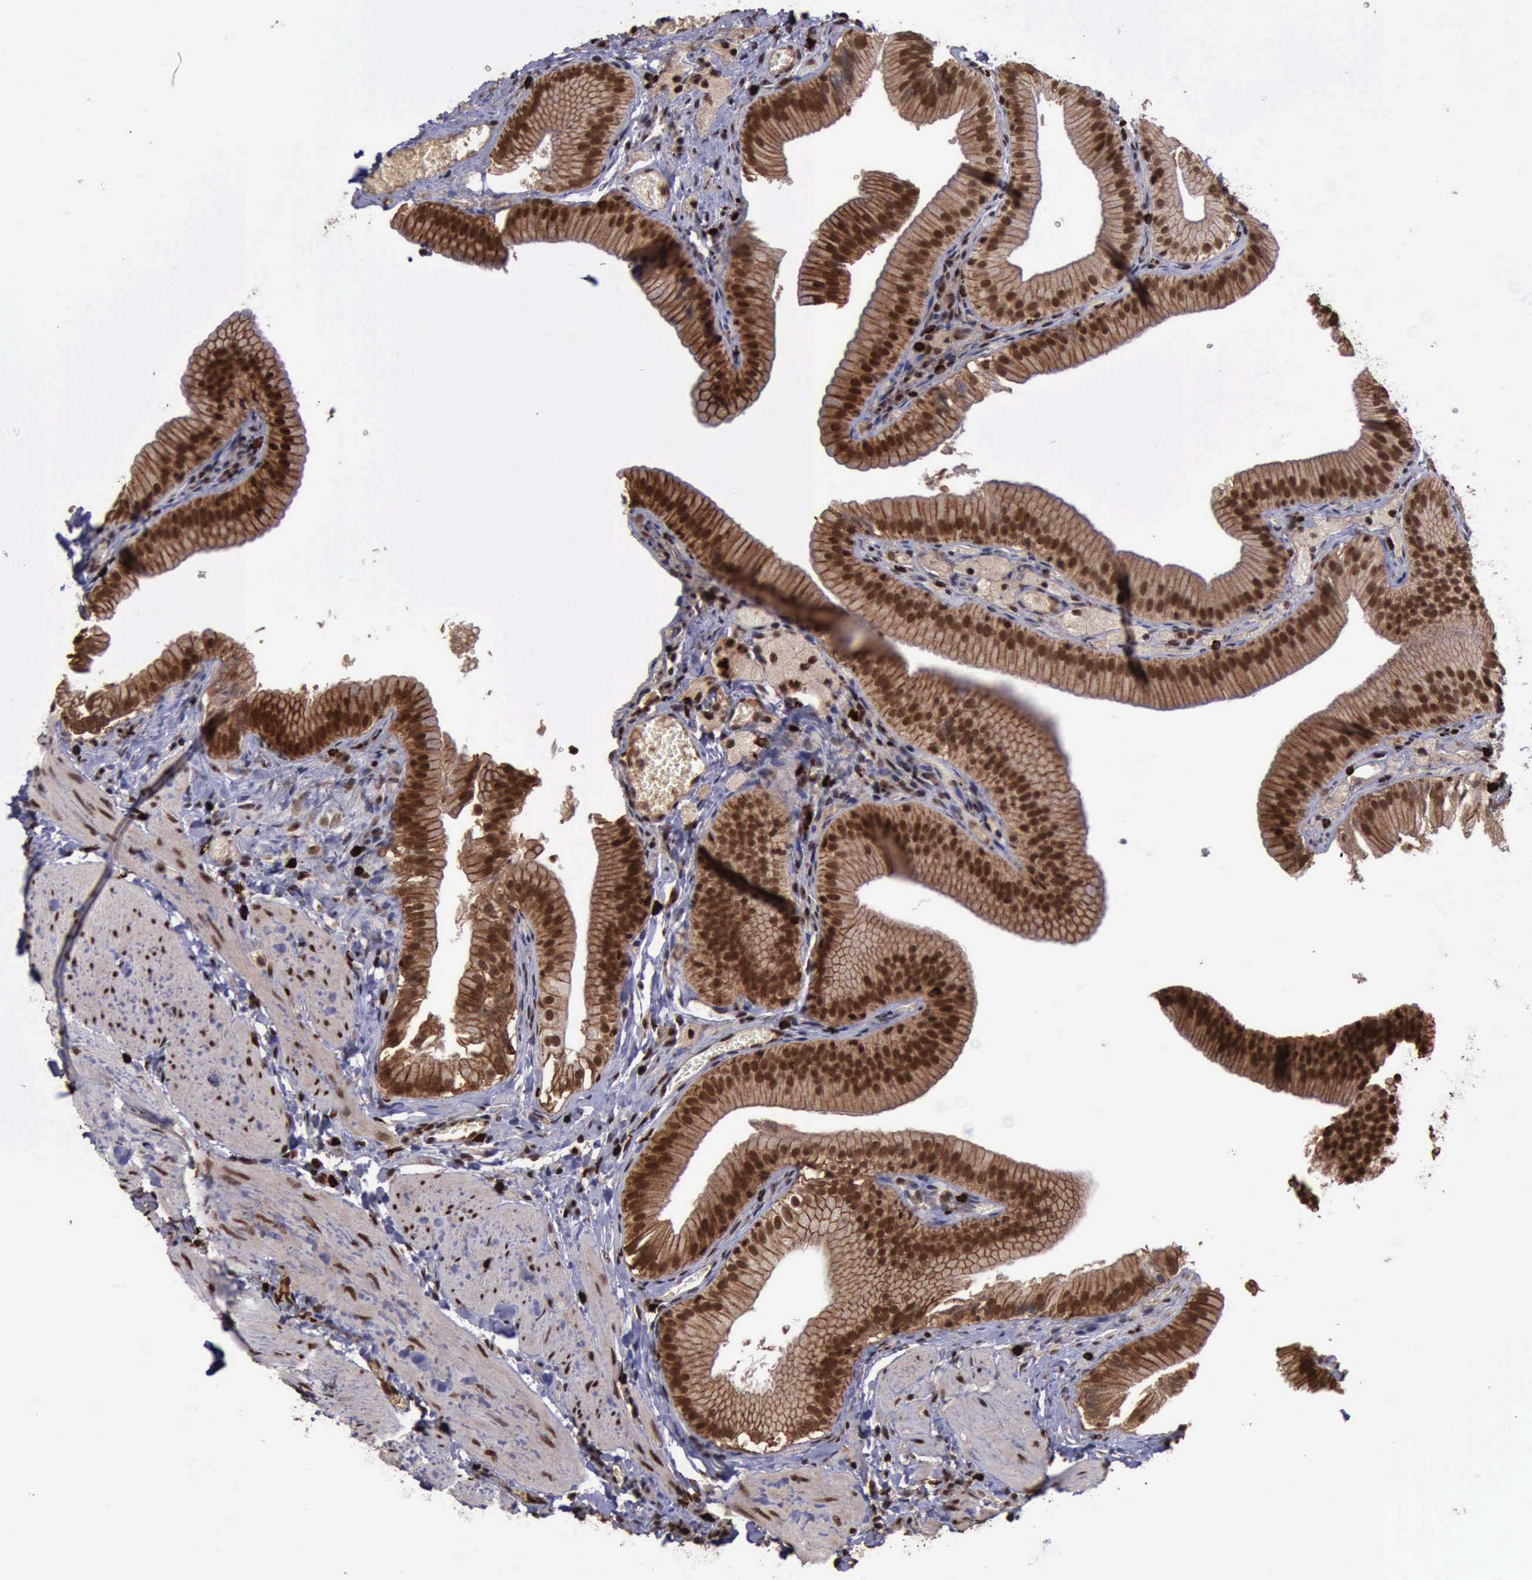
{"staining": {"intensity": "strong", "quantity": ">75%", "location": "cytoplasmic/membranous,nuclear"}, "tissue": "gallbladder", "cell_type": "Glandular cells", "image_type": "normal", "snomed": [{"axis": "morphology", "description": "Normal tissue, NOS"}, {"axis": "topography", "description": "Gallbladder"}], "caption": "About >75% of glandular cells in benign human gallbladder reveal strong cytoplasmic/membranous,nuclear protein positivity as visualized by brown immunohistochemical staining.", "gene": "TRMT2A", "patient": {"sex": "female", "age": 24}}